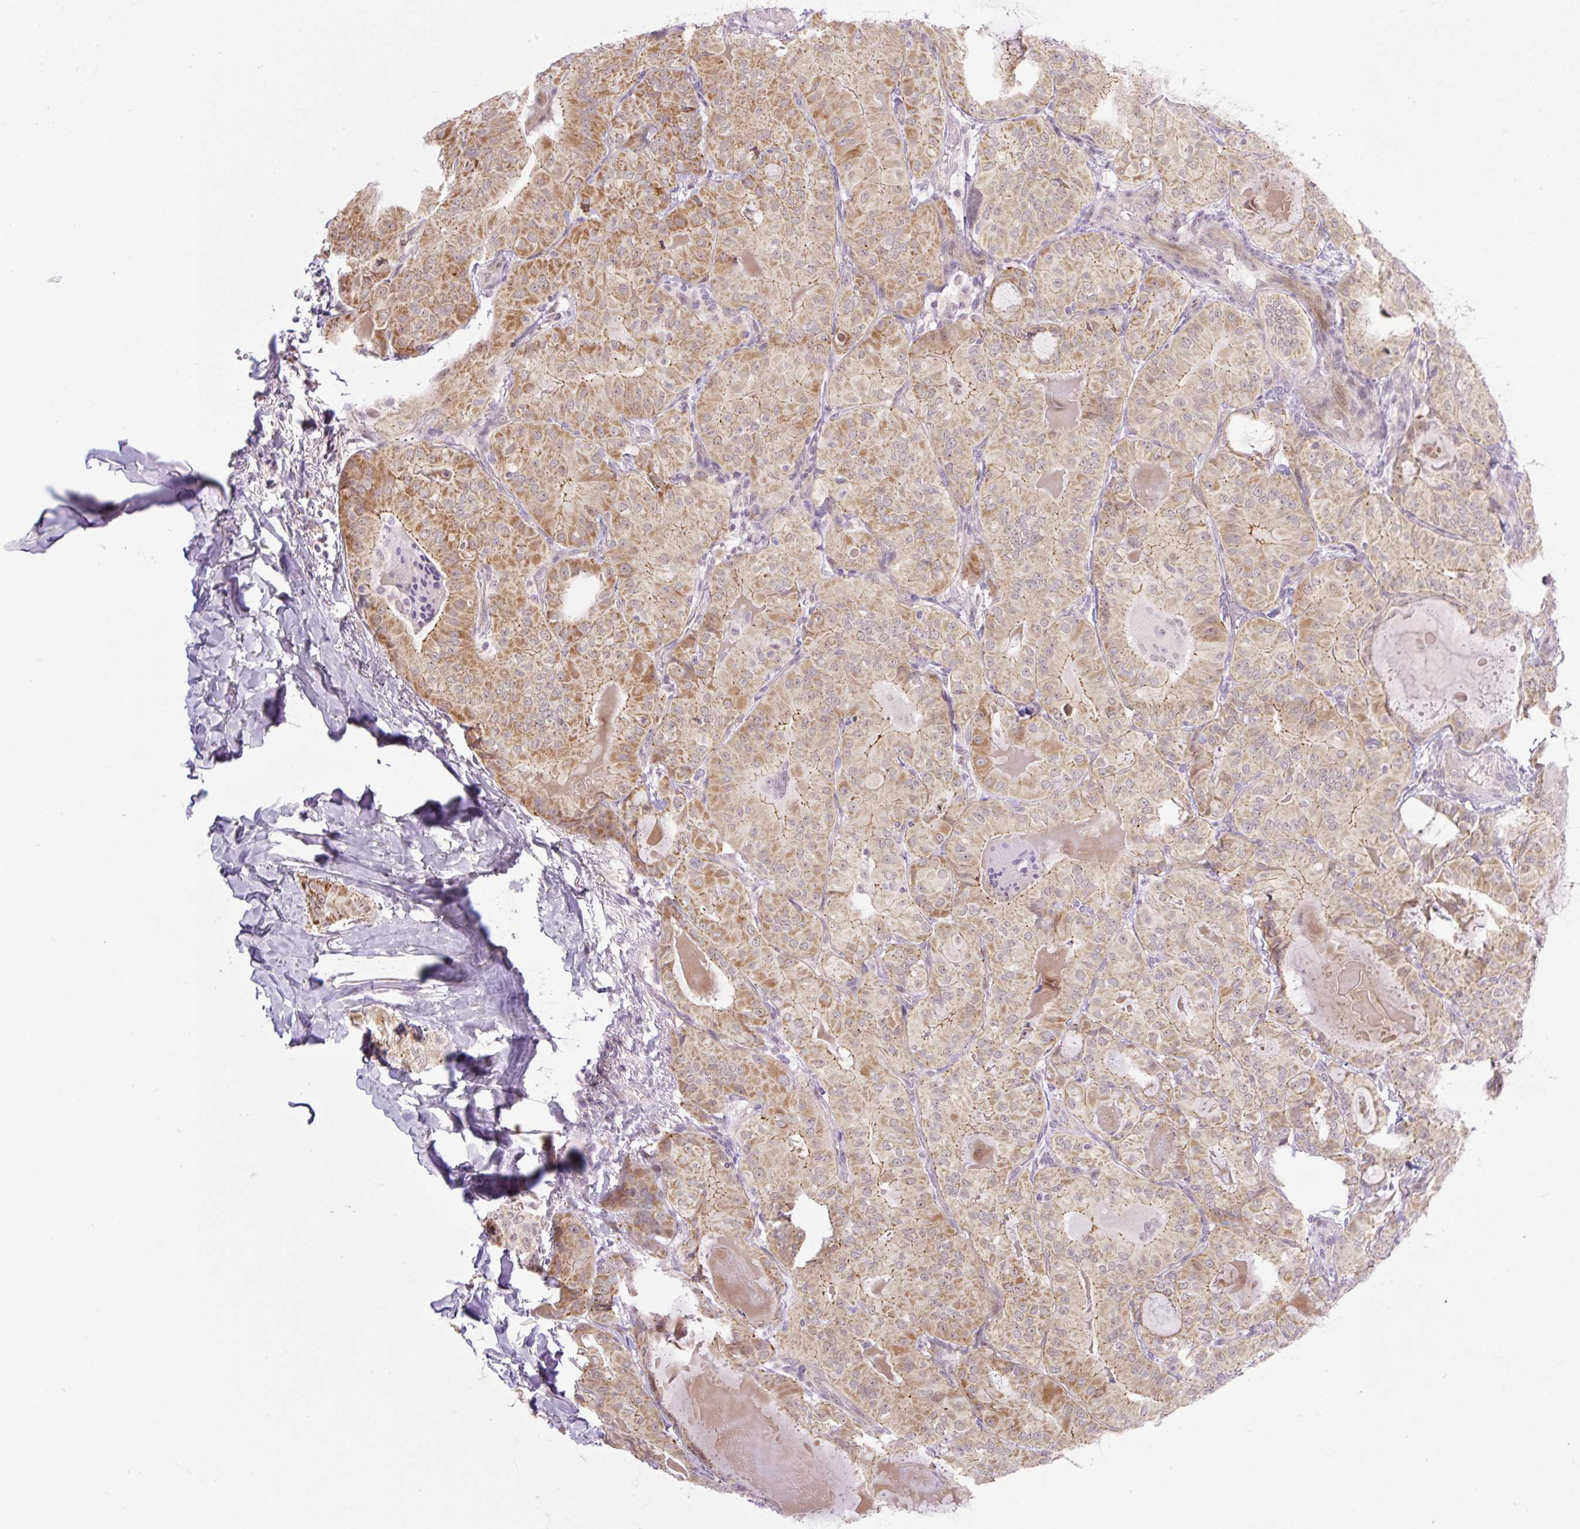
{"staining": {"intensity": "moderate", "quantity": ">75%", "location": "cytoplasmic/membranous"}, "tissue": "thyroid cancer", "cell_type": "Tumor cells", "image_type": "cancer", "snomed": [{"axis": "morphology", "description": "Papillary adenocarcinoma, NOS"}, {"axis": "topography", "description": "Thyroid gland"}], "caption": "Thyroid papillary adenocarcinoma was stained to show a protein in brown. There is medium levels of moderate cytoplasmic/membranous positivity in about >75% of tumor cells. The staining was performed using DAB (3,3'-diaminobenzidine) to visualize the protein expression in brown, while the nuclei were stained in blue with hematoxylin (Magnification: 20x).", "gene": "ICE1", "patient": {"sex": "female", "age": 68}}